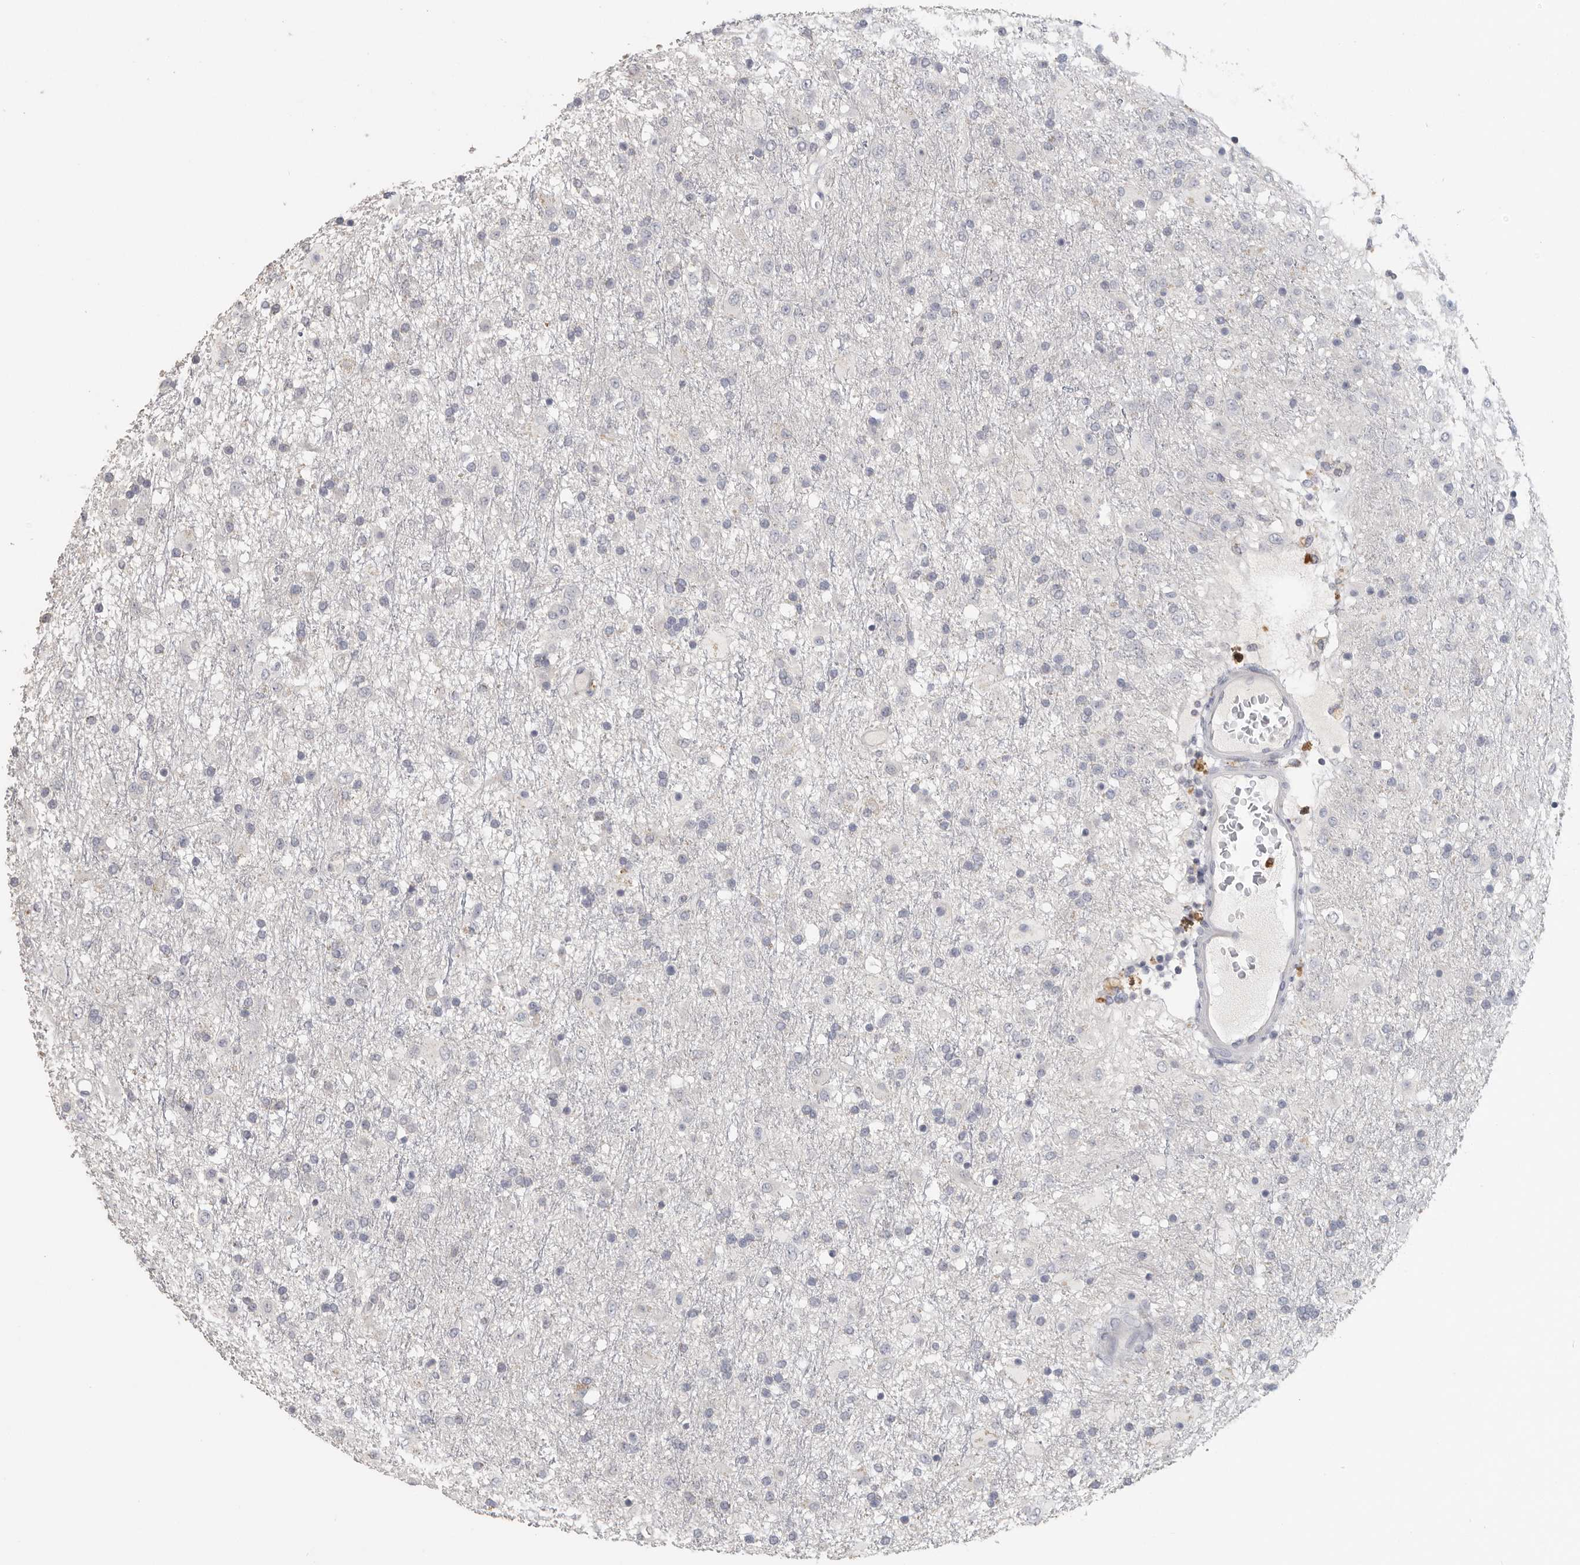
{"staining": {"intensity": "negative", "quantity": "none", "location": "none"}, "tissue": "glioma", "cell_type": "Tumor cells", "image_type": "cancer", "snomed": [{"axis": "morphology", "description": "Glioma, malignant, Low grade"}, {"axis": "topography", "description": "Brain"}], "caption": "Immunohistochemical staining of glioma shows no significant positivity in tumor cells.", "gene": "DNAJC11", "patient": {"sex": "male", "age": 65}}